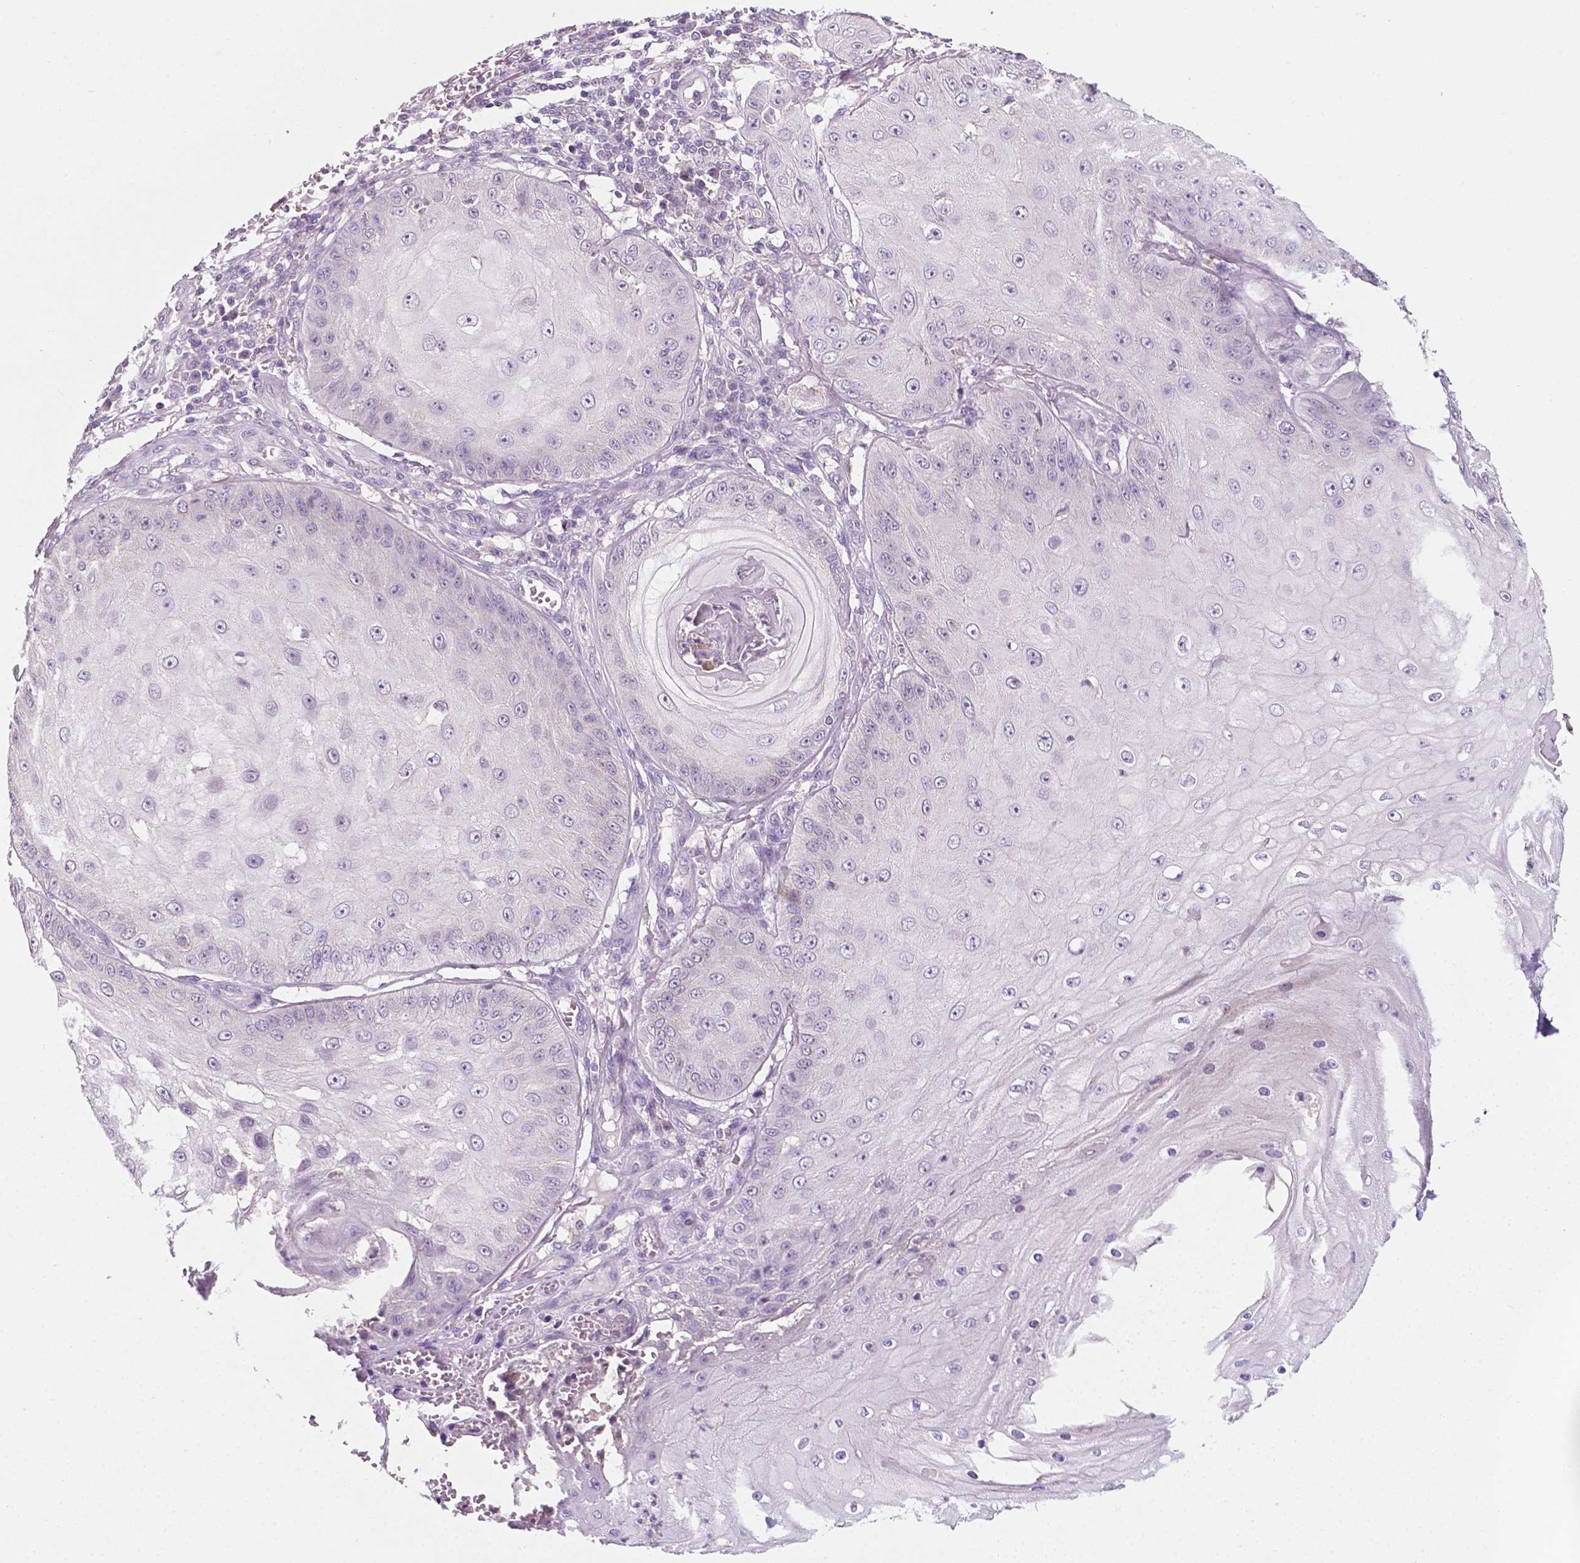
{"staining": {"intensity": "negative", "quantity": "none", "location": "none"}, "tissue": "skin cancer", "cell_type": "Tumor cells", "image_type": "cancer", "snomed": [{"axis": "morphology", "description": "Squamous cell carcinoma, NOS"}, {"axis": "topography", "description": "Skin"}], "caption": "There is no significant staining in tumor cells of skin squamous cell carcinoma.", "gene": "EGFR", "patient": {"sex": "male", "age": 70}}